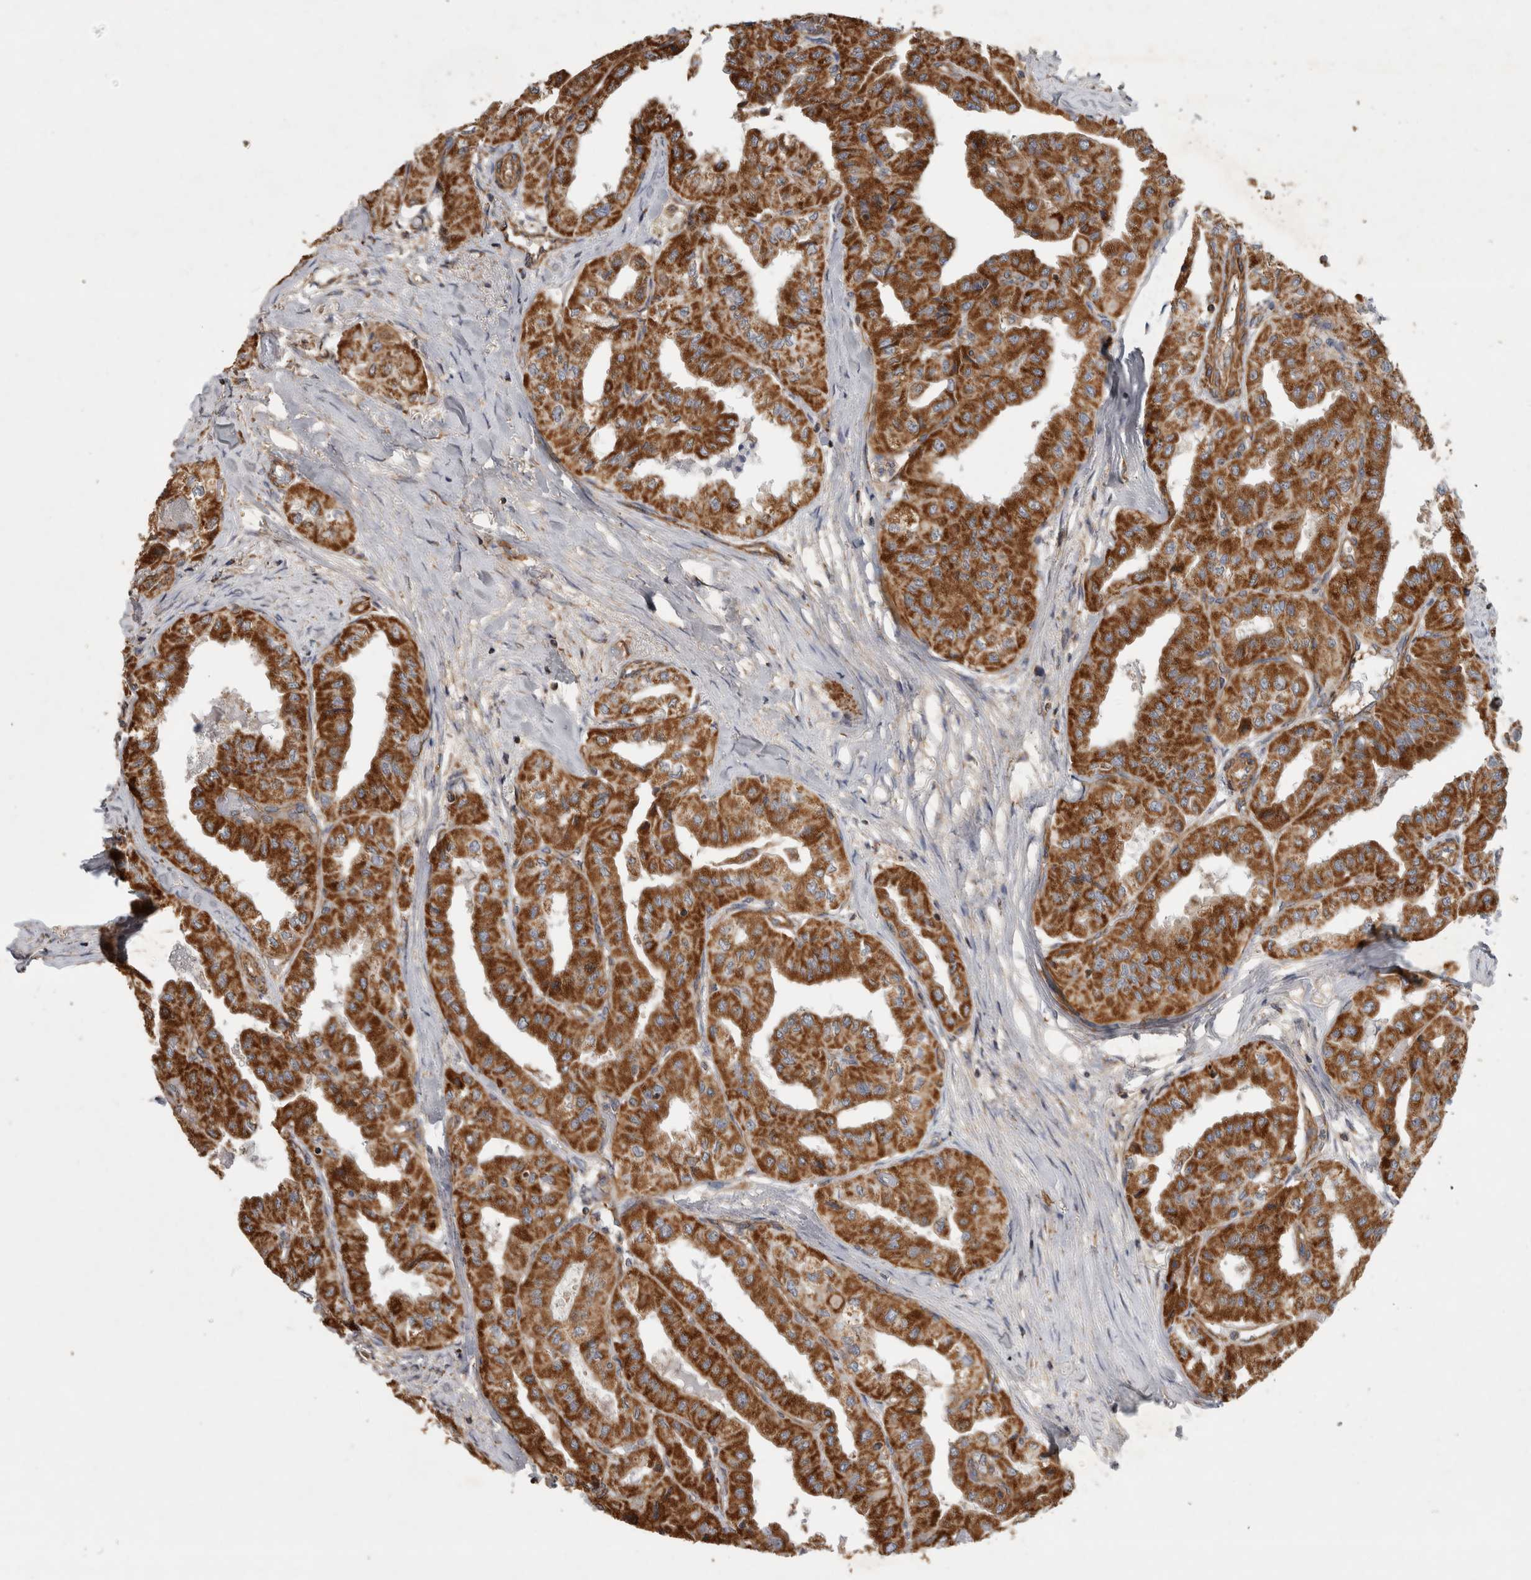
{"staining": {"intensity": "strong", "quantity": ">75%", "location": "cytoplasmic/membranous"}, "tissue": "thyroid cancer", "cell_type": "Tumor cells", "image_type": "cancer", "snomed": [{"axis": "morphology", "description": "Papillary adenocarcinoma, NOS"}, {"axis": "topography", "description": "Thyroid gland"}], "caption": "Tumor cells show strong cytoplasmic/membranous expression in about >75% of cells in thyroid cancer (papillary adenocarcinoma).", "gene": "SFXN2", "patient": {"sex": "female", "age": 59}}